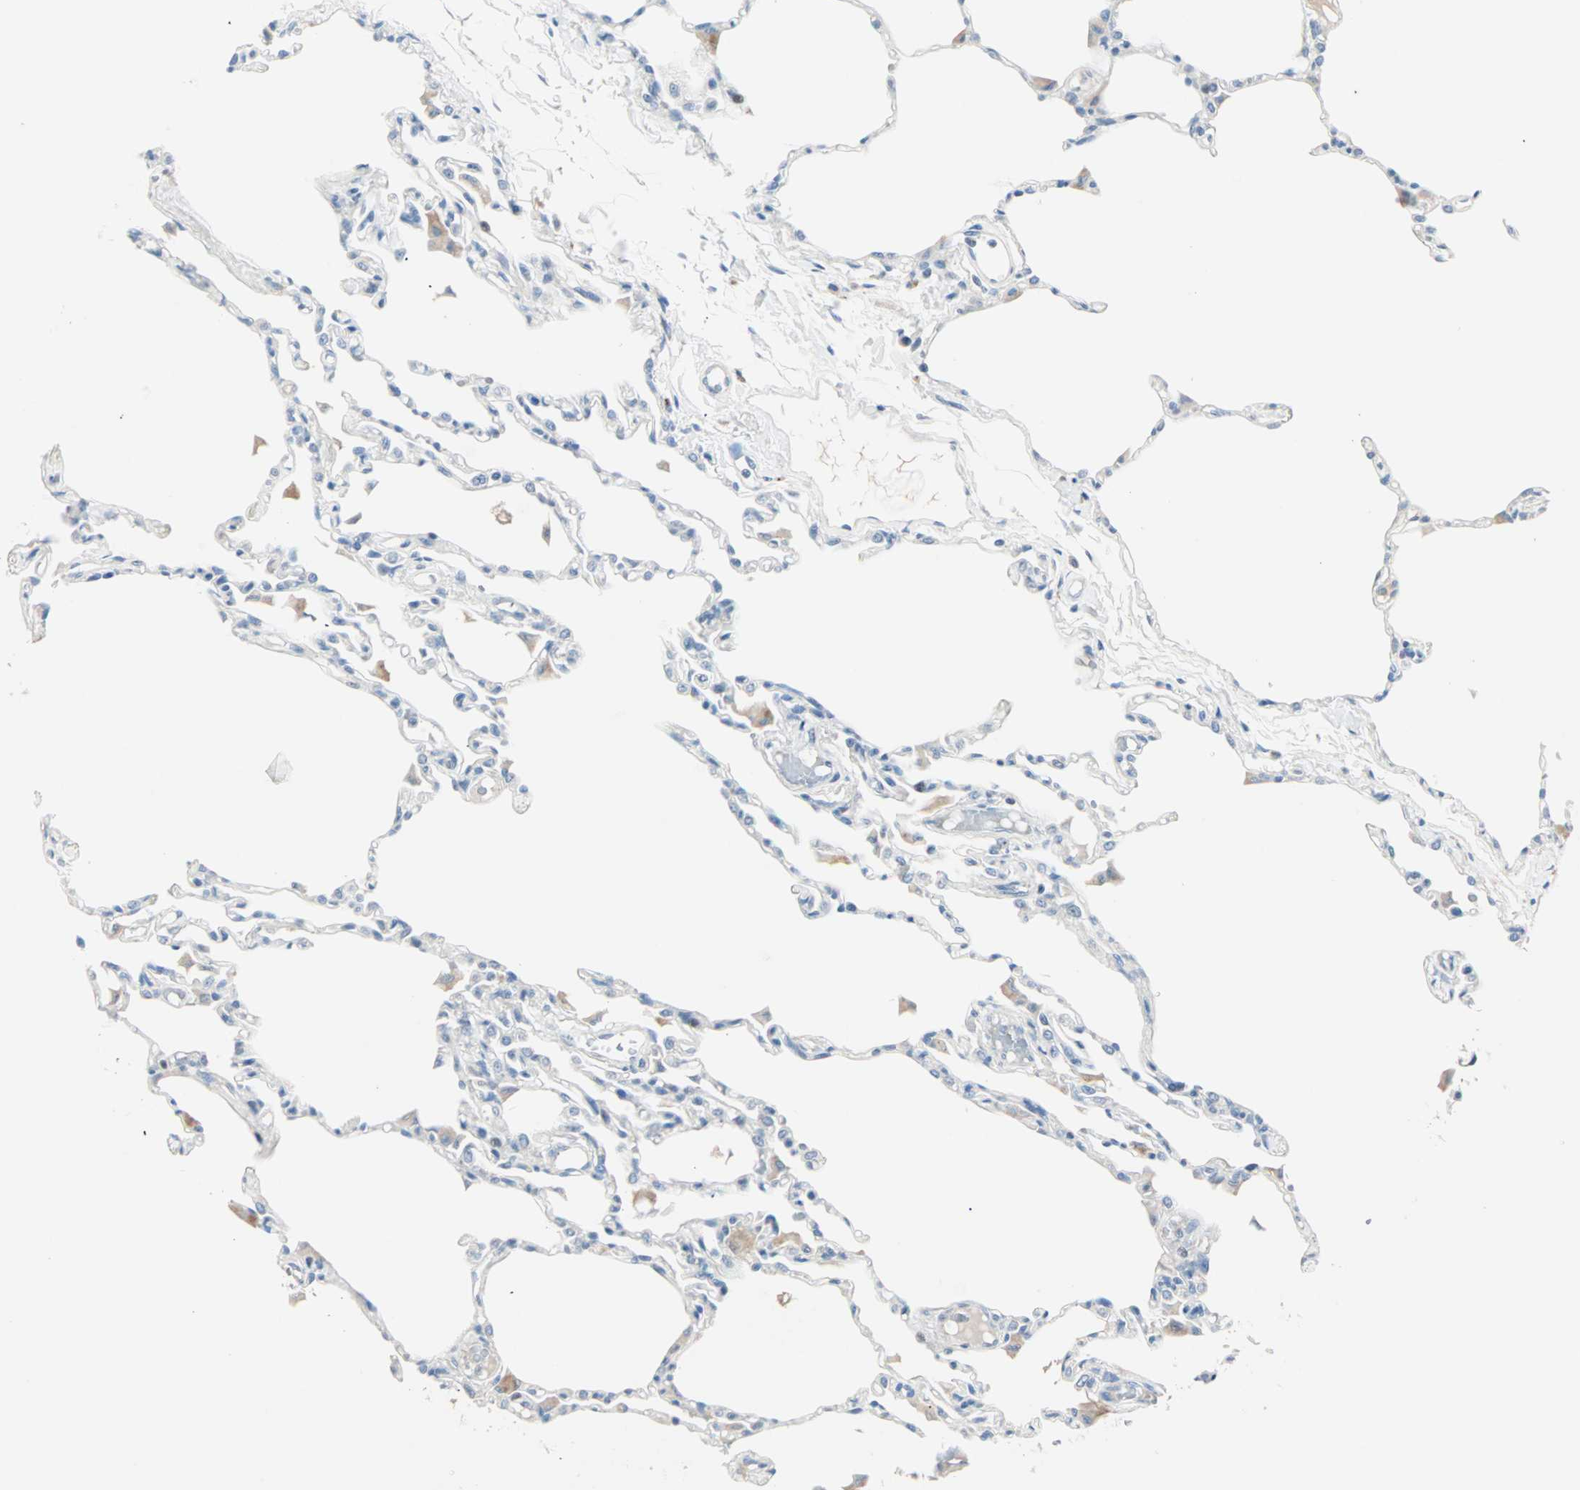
{"staining": {"intensity": "negative", "quantity": "none", "location": "none"}, "tissue": "lung", "cell_type": "Alveolar cells", "image_type": "normal", "snomed": [{"axis": "morphology", "description": "Normal tissue, NOS"}, {"axis": "topography", "description": "Lung"}], "caption": "Immunohistochemistry (IHC) of normal human lung demonstrates no positivity in alveolar cells.", "gene": "NEFH", "patient": {"sex": "female", "age": 49}}